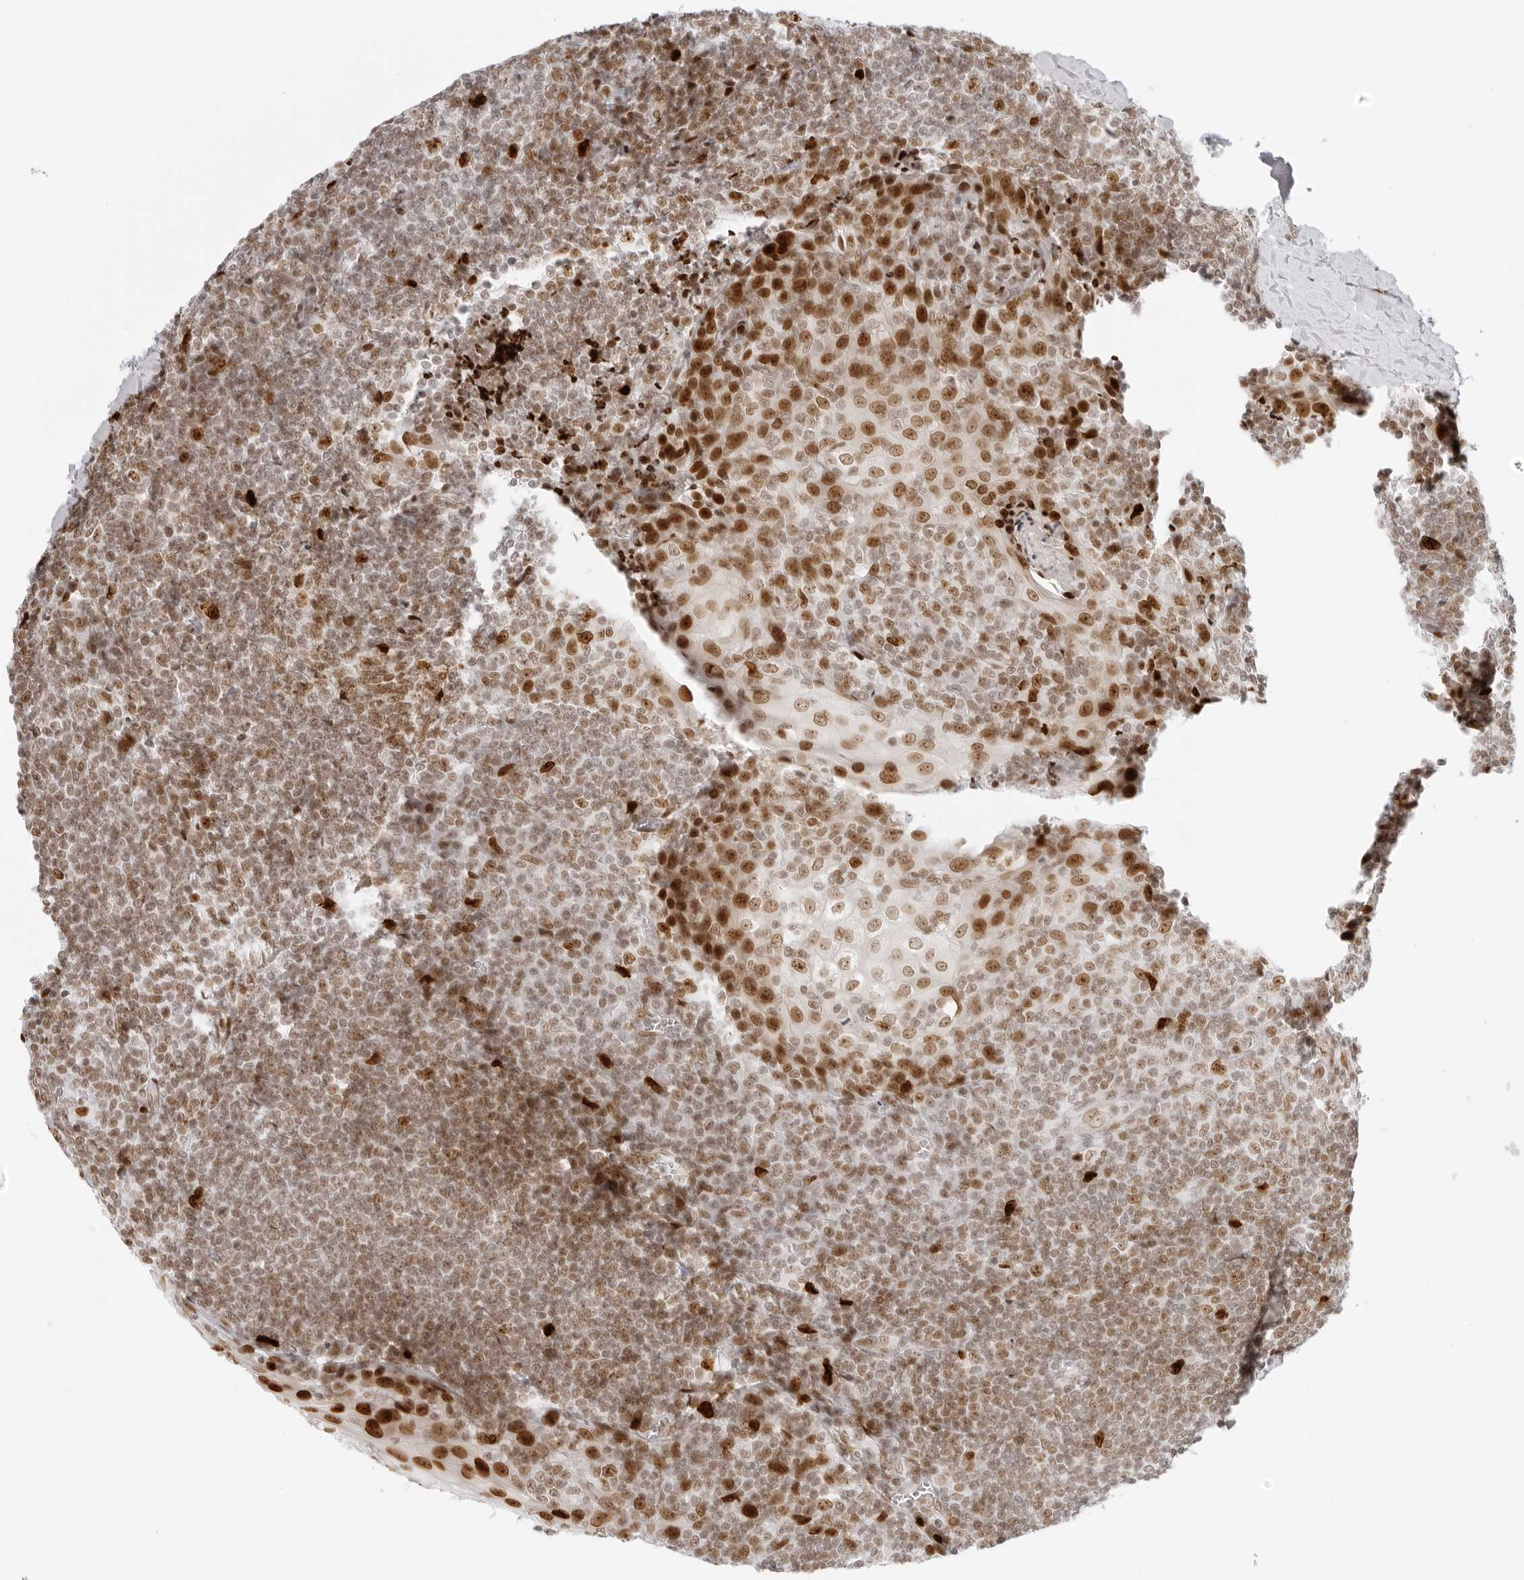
{"staining": {"intensity": "moderate", "quantity": ">75%", "location": "nuclear"}, "tissue": "tonsil", "cell_type": "Germinal center cells", "image_type": "normal", "snomed": [{"axis": "morphology", "description": "Normal tissue, NOS"}, {"axis": "topography", "description": "Tonsil"}], "caption": "IHC (DAB) staining of normal tonsil shows moderate nuclear protein staining in approximately >75% of germinal center cells.", "gene": "RCC1", "patient": {"sex": "male", "age": 37}}